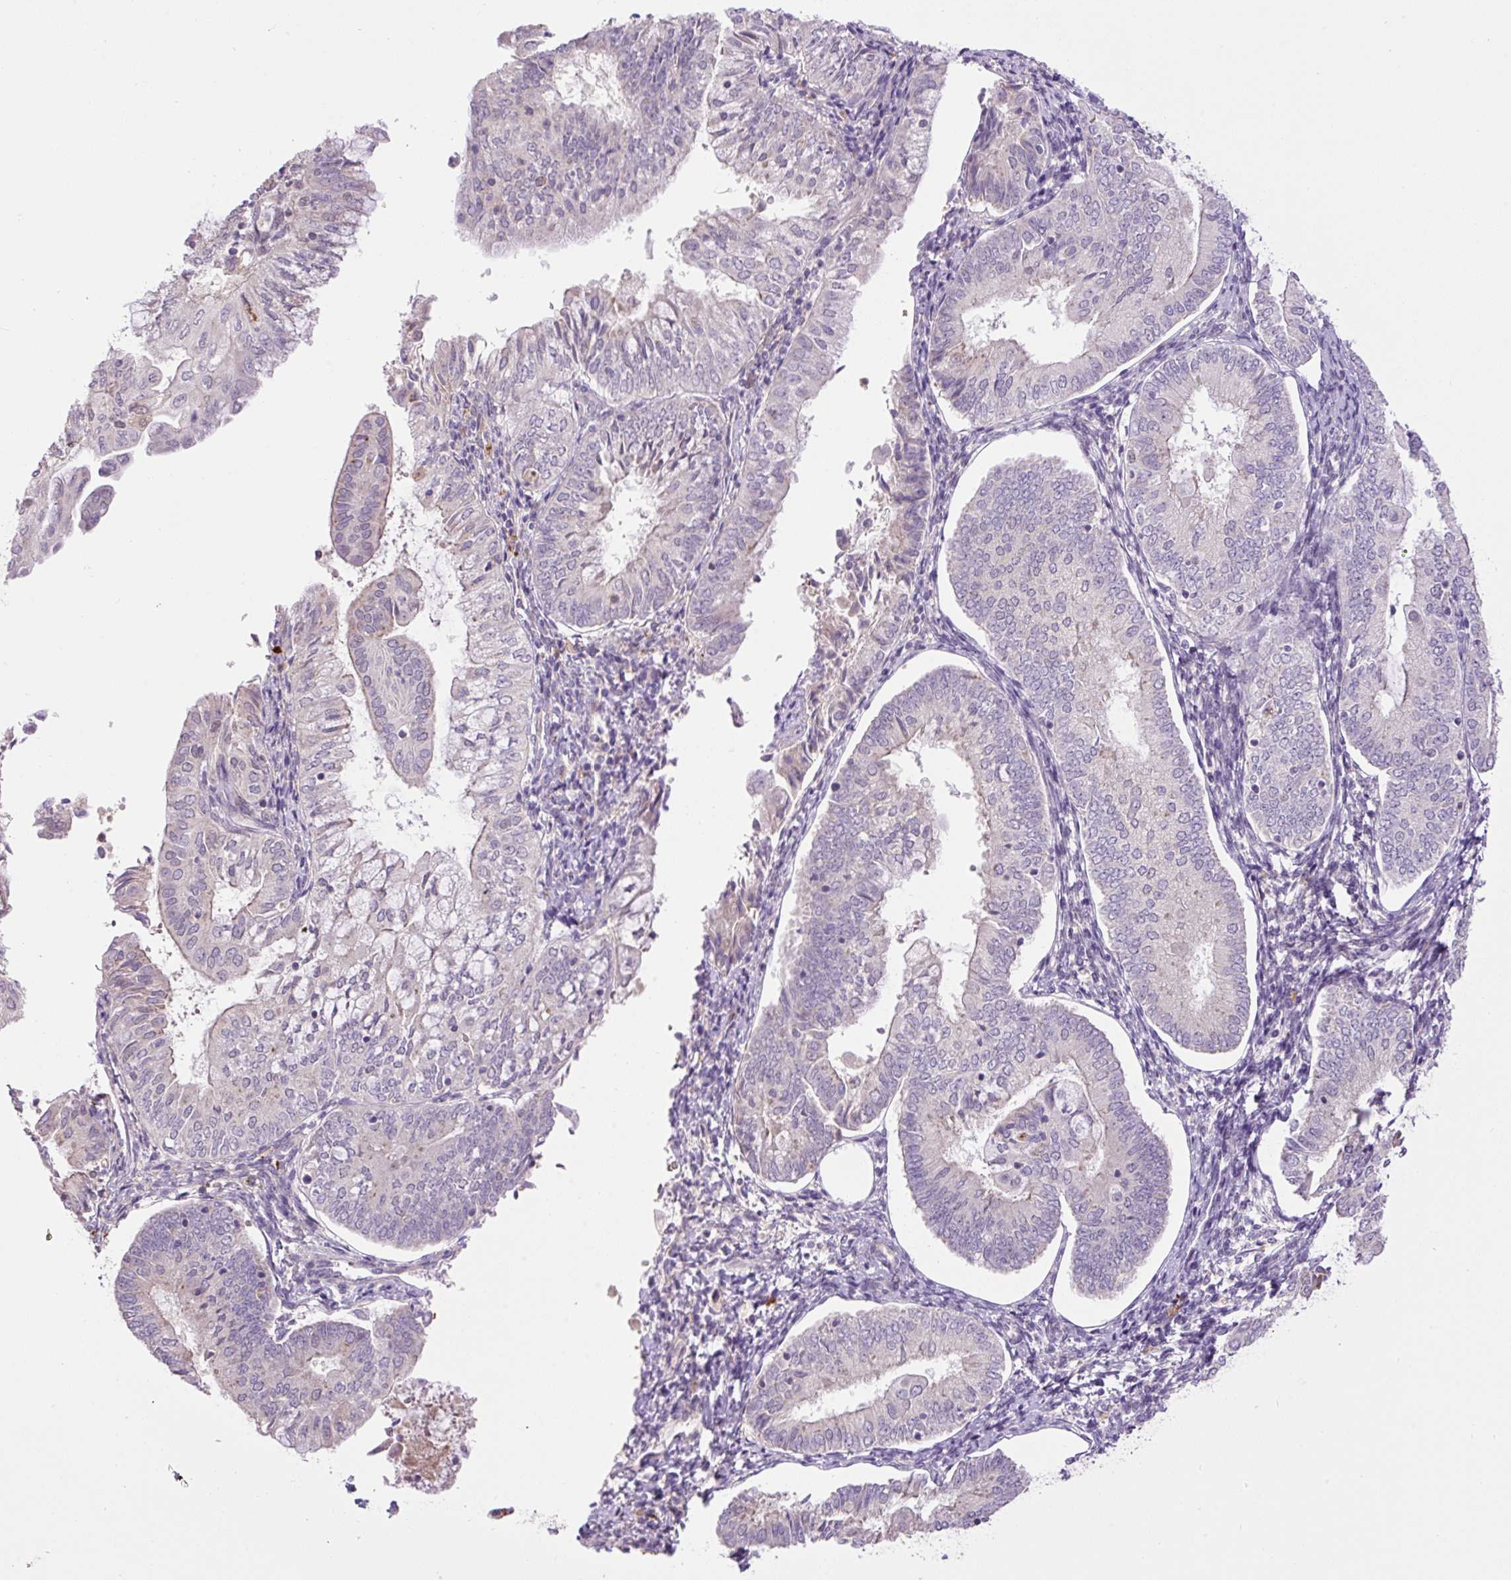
{"staining": {"intensity": "negative", "quantity": "none", "location": "none"}, "tissue": "endometrial cancer", "cell_type": "Tumor cells", "image_type": "cancer", "snomed": [{"axis": "morphology", "description": "Adenocarcinoma, NOS"}, {"axis": "topography", "description": "Endometrium"}], "caption": "Immunohistochemistry photomicrograph of neoplastic tissue: human endometrial cancer stained with DAB shows no significant protein positivity in tumor cells.", "gene": "HABP4", "patient": {"sex": "female", "age": 55}}